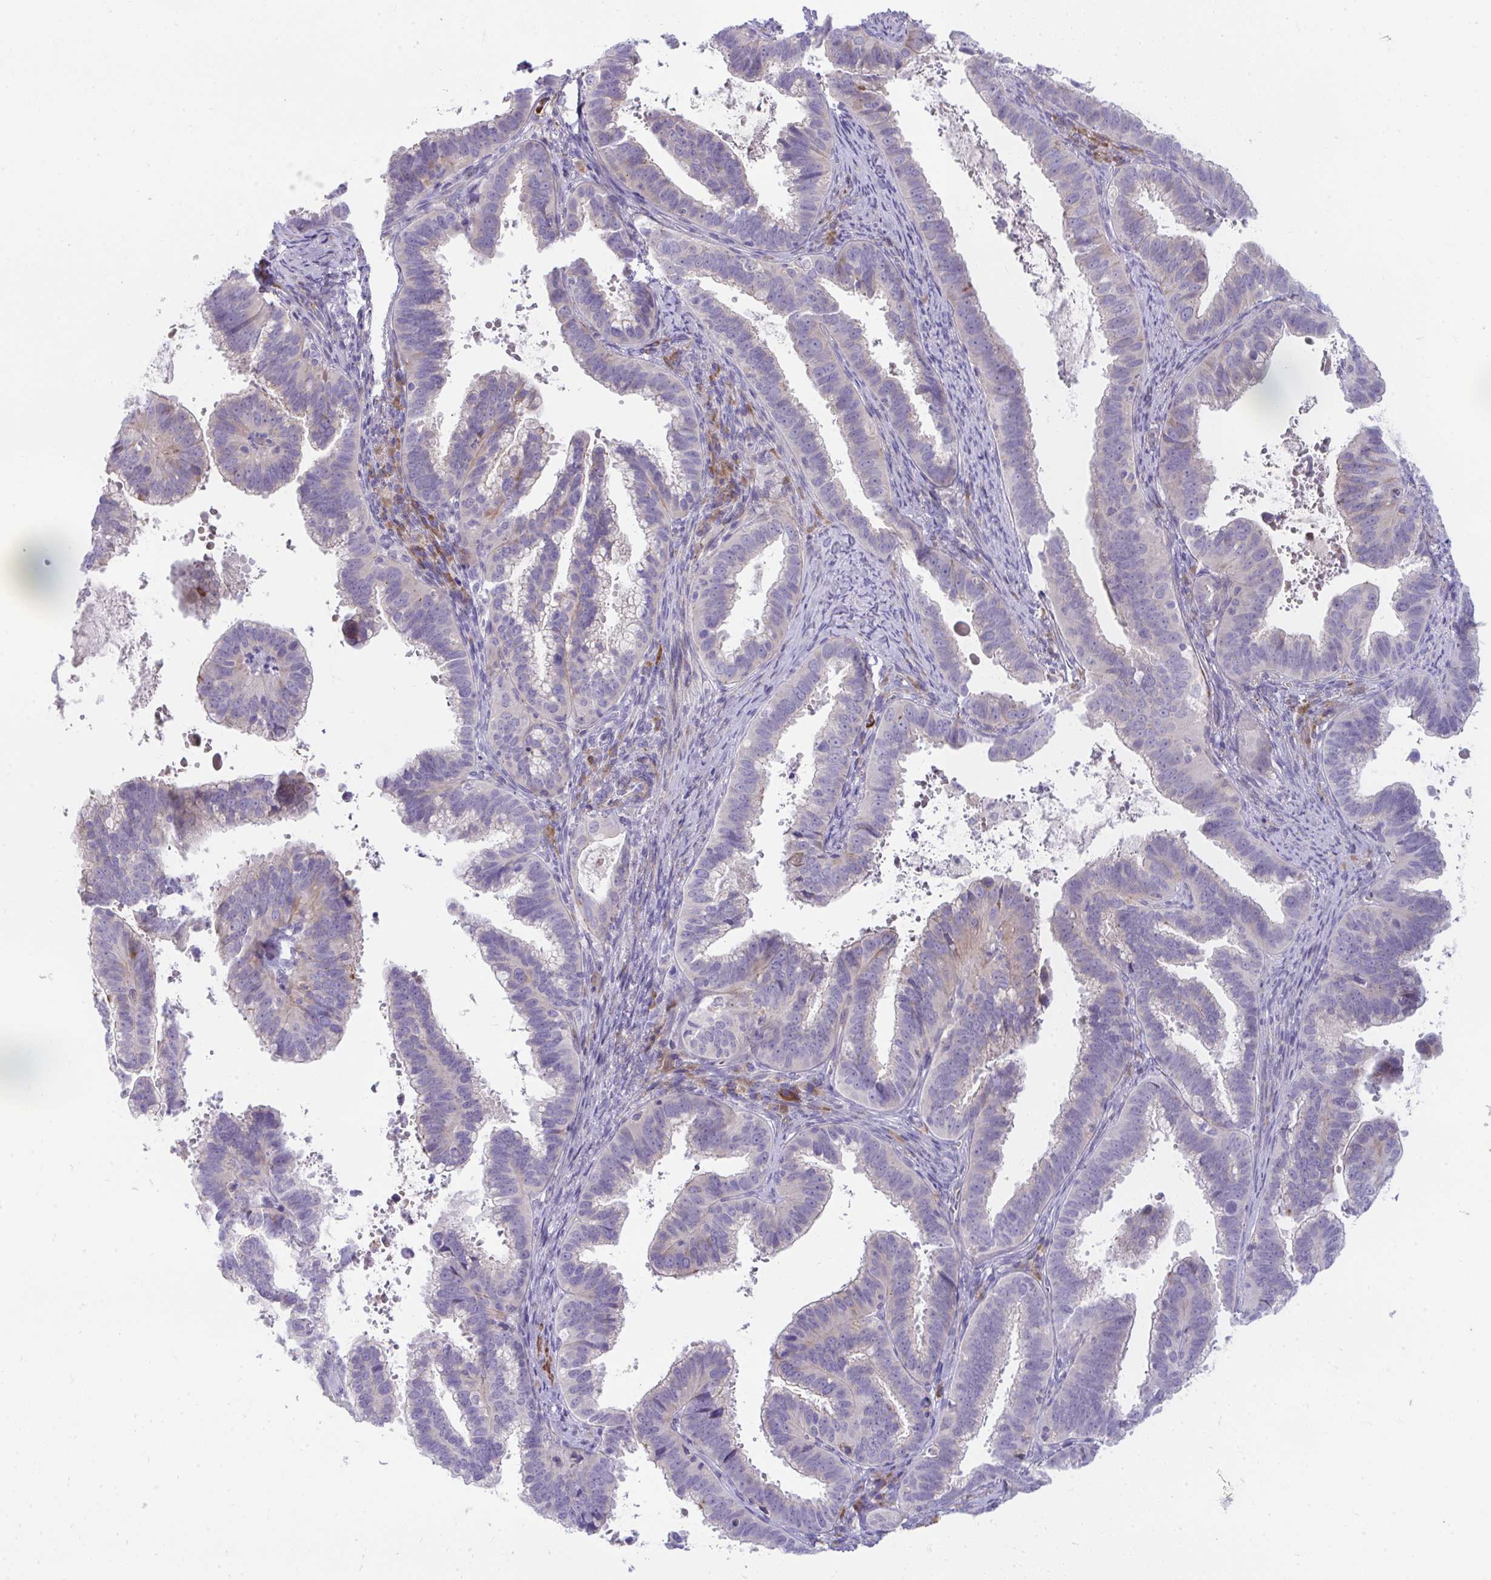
{"staining": {"intensity": "weak", "quantity": "25%-75%", "location": "cytoplasmic/membranous"}, "tissue": "cervical cancer", "cell_type": "Tumor cells", "image_type": "cancer", "snomed": [{"axis": "morphology", "description": "Adenocarcinoma, NOS"}, {"axis": "topography", "description": "Cervix"}], "caption": "A low amount of weak cytoplasmic/membranous positivity is present in approximately 25%-75% of tumor cells in cervical cancer (adenocarcinoma) tissue. The staining was performed using DAB (3,3'-diaminobenzidine) to visualize the protein expression in brown, while the nuclei were stained in blue with hematoxylin (Magnification: 20x).", "gene": "PIGZ", "patient": {"sex": "female", "age": 61}}